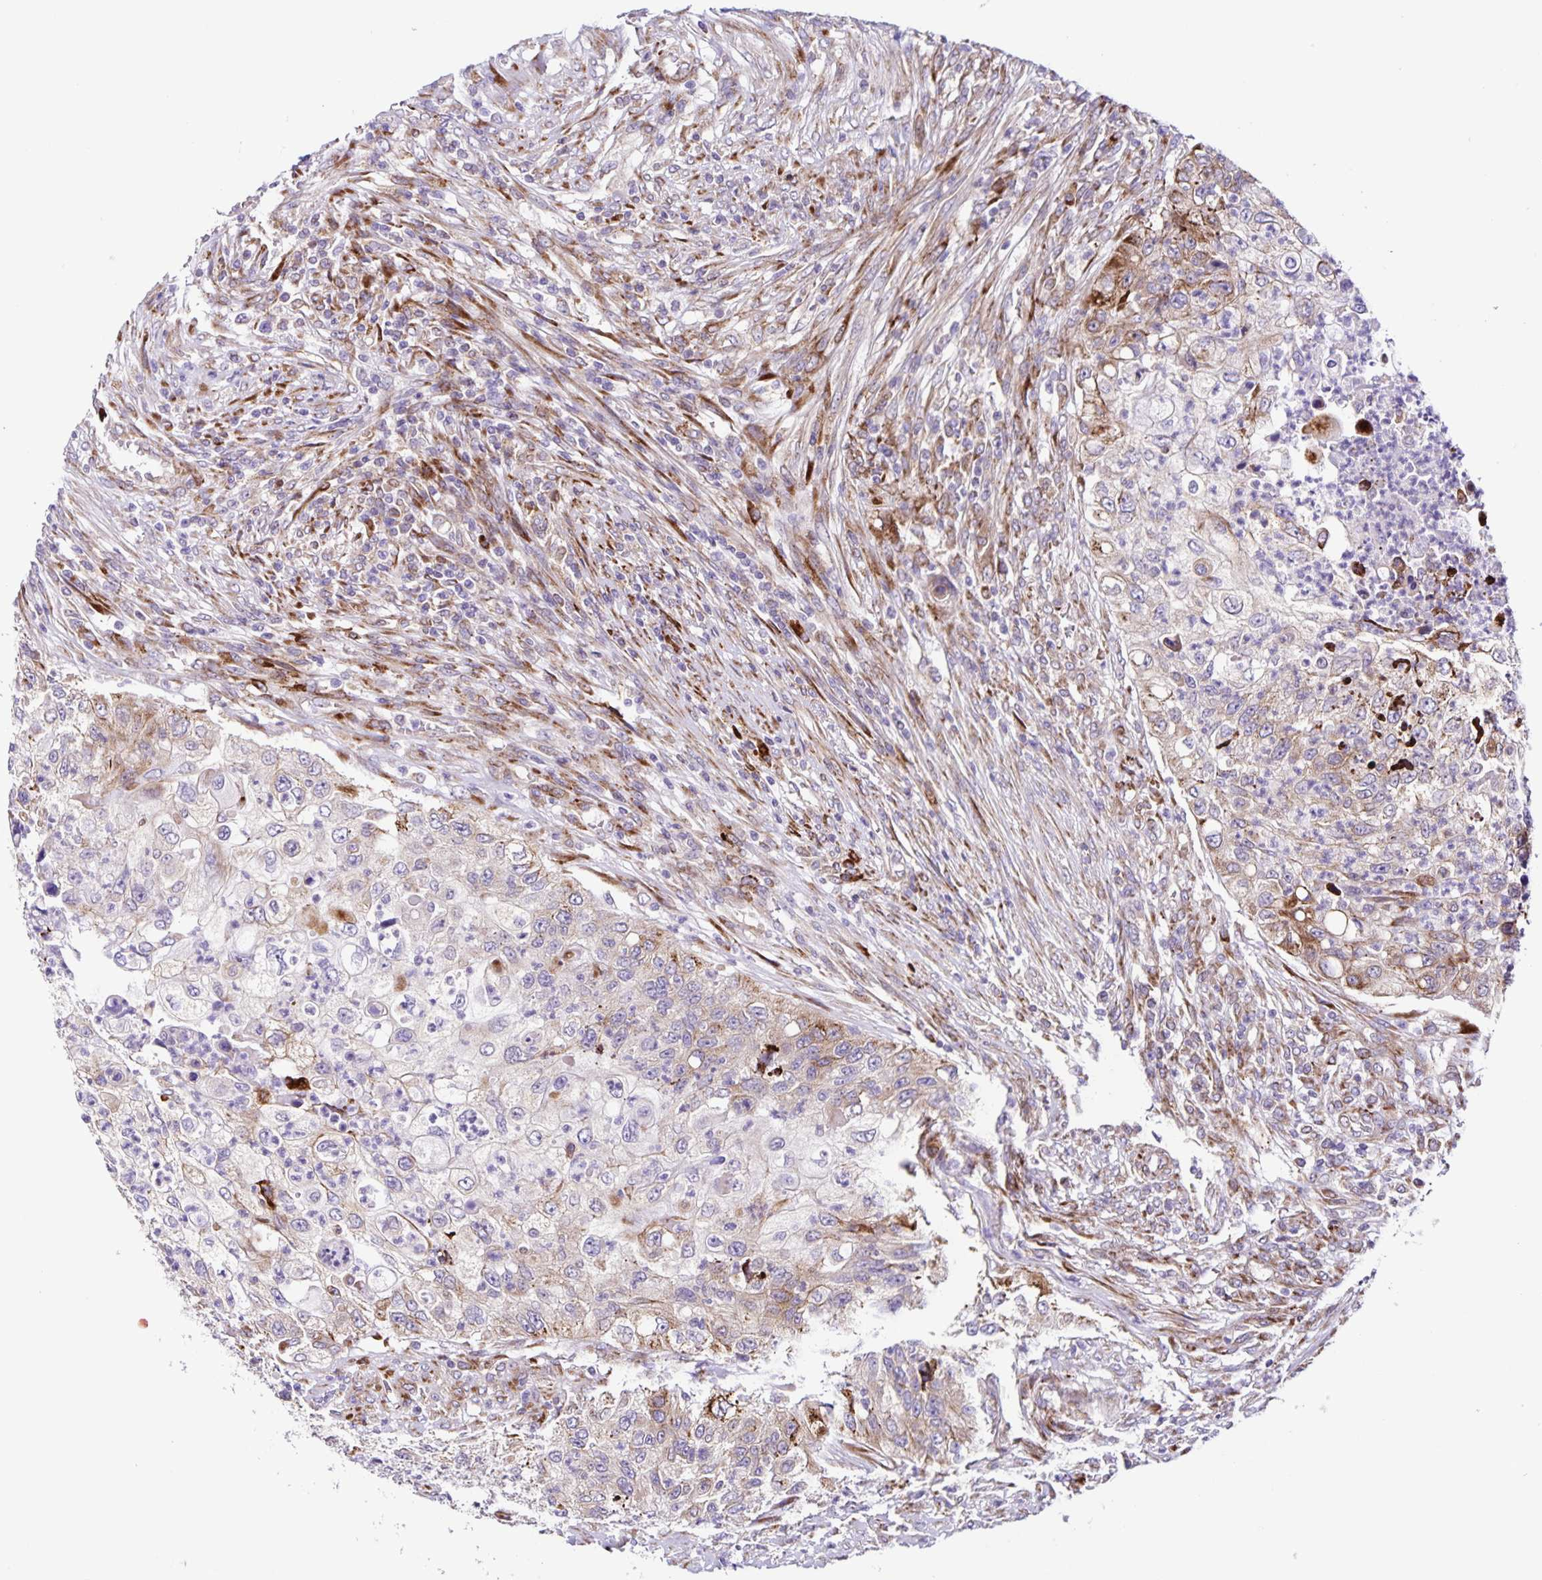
{"staining": {"intensity": "moderate", "quantity": "25%-75%", "location": "cytoplasmic/membranous"}, "tissue": "urothelial cancer", "cell_type": "Tumor cells", "image_type": "cancer", "snomed": [{"axis": "morphology", "description": "Urothelial carcinoma, High grade"}, {"axis": "topography", "description": "Urinary bladder"}], "caption": "About 25%-75% of tumor cells in urothelial cancer exhibit moderate cytoplasmic/membranous protein staining as visualized by brown immunohistochemical staining.", "gene": "OSBPL5", "patient": {"sex": "female", "age": 60}}